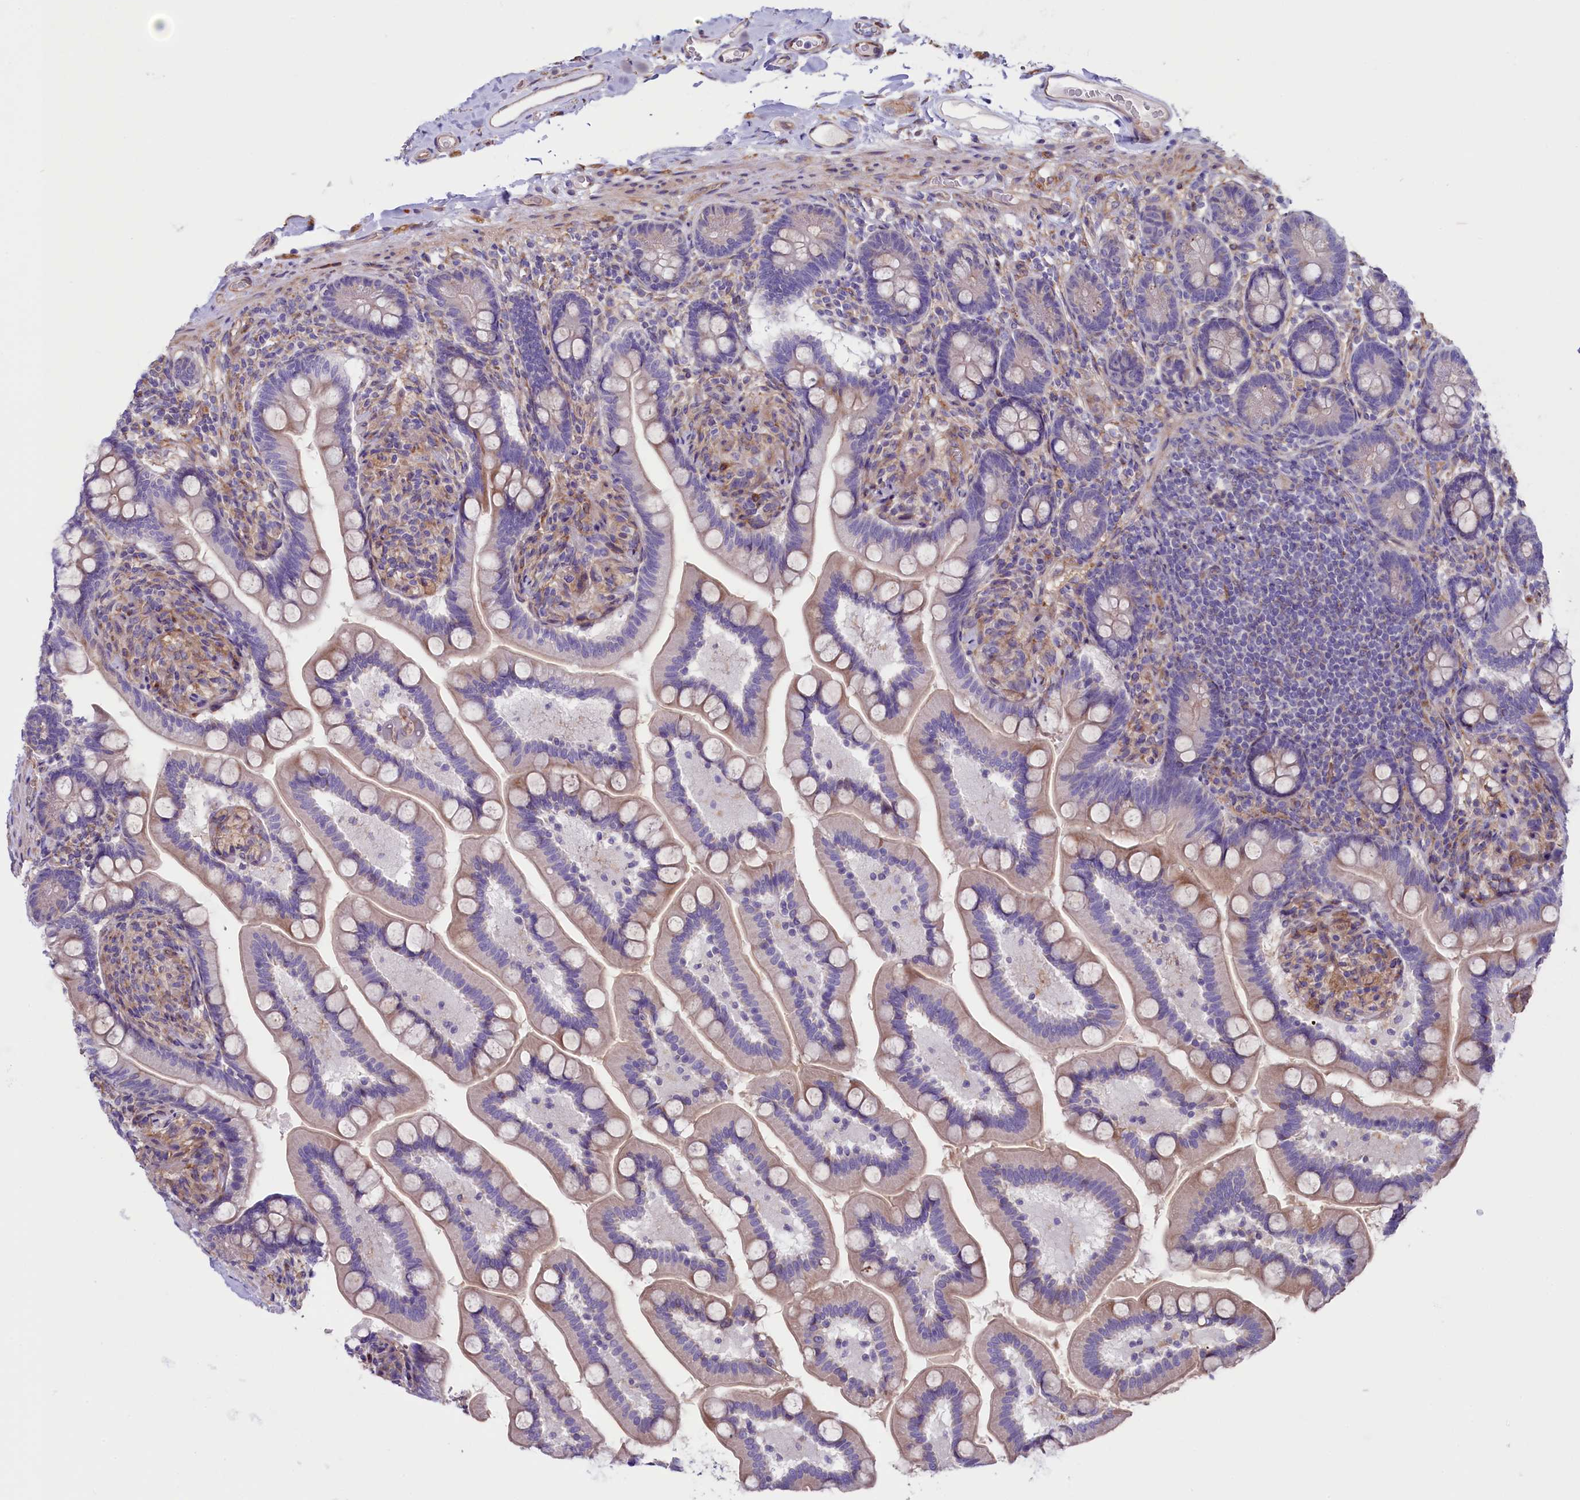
{"staining": {"intensity": "weak", "quantity": "<25%", "location": "cytoplasmic/membranous"}, "tissue": "small intestine", "cell_type": "Glandular cells", "image_type": "normal", "snomed": [{"axis": "morphology", "description": "Normal tissue, NOS"}, {"axis": "topography", "description": "Small intestine"}], "caption": "This is an immunohistochemistry micrograph of normal small intestine. There is no staining in glandular cells.", "gene": "GPR108", "patient": {"sex": "female", "age": 64}}